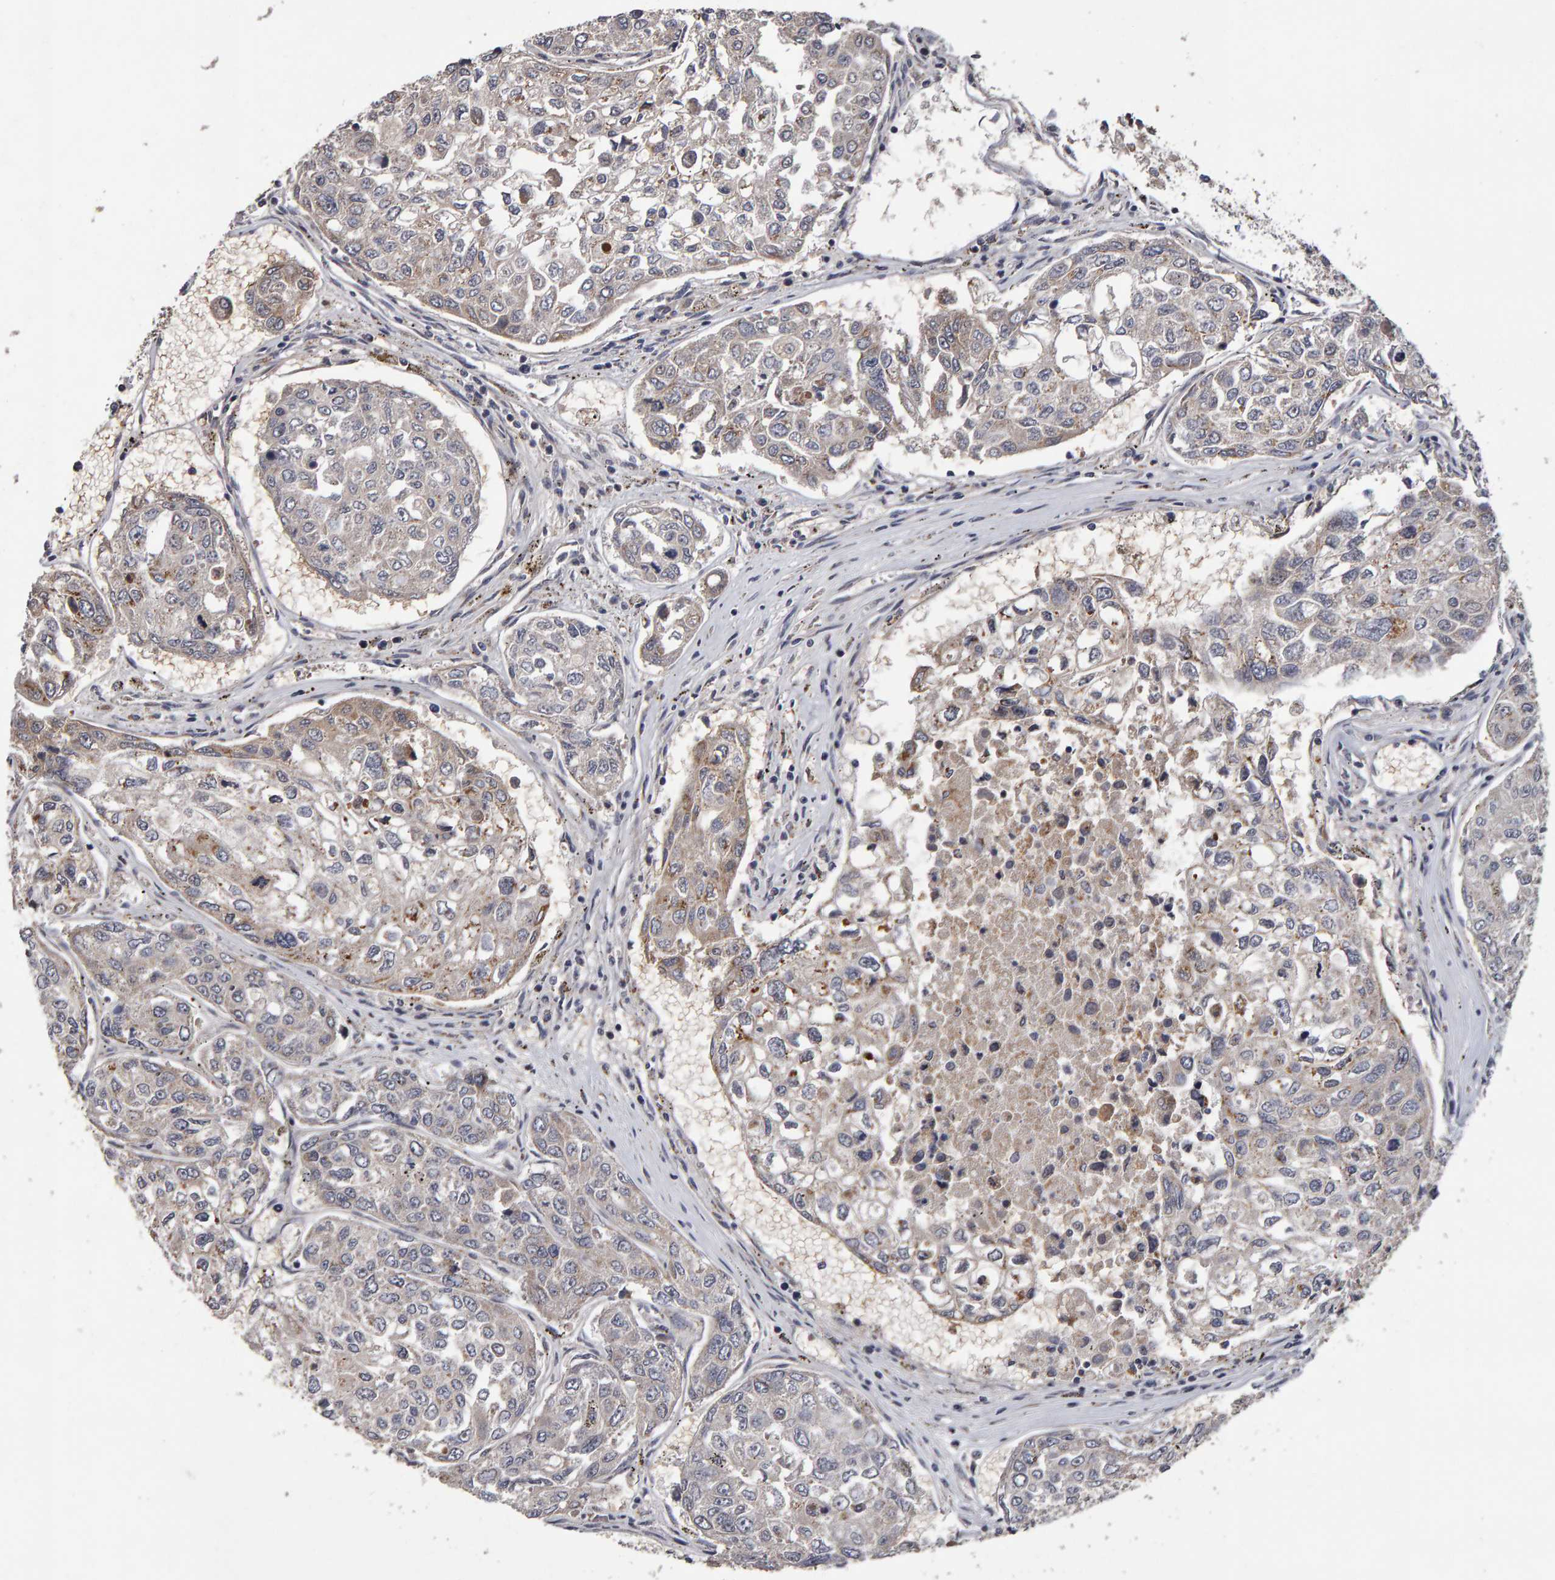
{"staining": {"intensity": "weak", "quantity": "25%-75%", "location": "cytoplasmic/membranous"}, "tissue": "urothelial cancer", "cell_type": "Tumor cells", "image_type": "cancer", "snomed": [{"axis": "morphology", "description": "Urothelial carcinoma, High grade"}, {"axis": "topography", "description": "Lymph node"}, {"axis": "topography", "description": "Urinary bladder"}], "caption": "Immunohistochemical staining of urothelial carcinoma (high-grade) demonstrates low levels of weak cytoplasmic/membranous expression in approximately 25%-75% of tumor cells. The protein of interest is stained brown, and the nuclei are stained in blue (DAB (3,3'-diaminobenzidine) IHC with brightfield microscopy, high magnification).", "gene": "CANT1", "patient": {"sex": "male", "age": 51}}